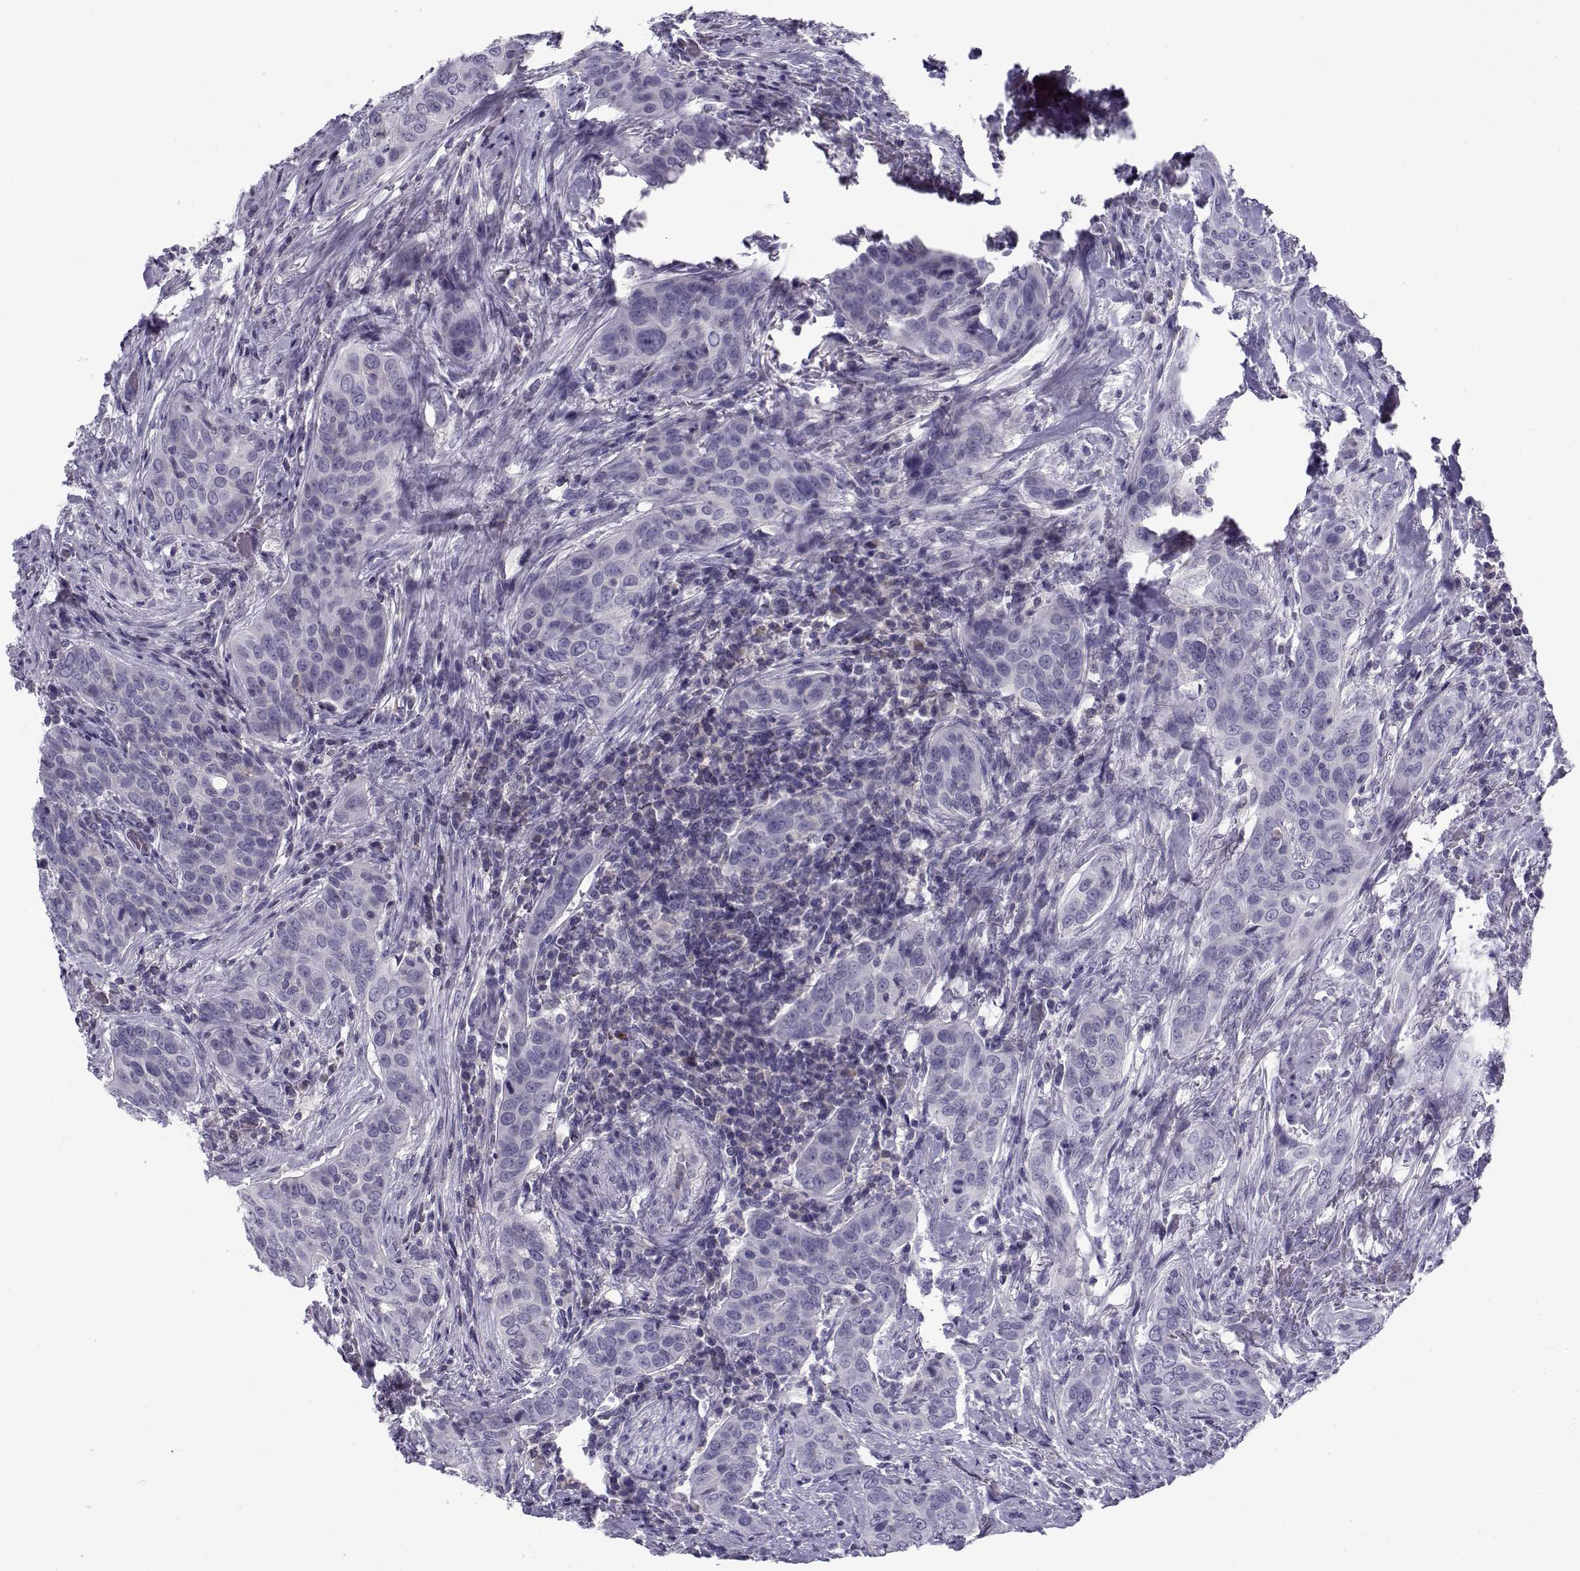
{"staining": {"intensity": "negative", "quantity": "none", "location": "none"}, "tissue": "urothelial cancer", "cell_type": "Tumor cells", "image_type": "cancer", "snomed": [{"axis": "morphology", "description": "Urothelial carcinoma, High grade"}, {"axis": "topography", "description": "Urinary bladder"}], "caption": "IHC of urothelial cancer demonstrates no expression in tumor cells.", "gene": "FAM166A", "patient": {"sex": "male", "age": 82}}